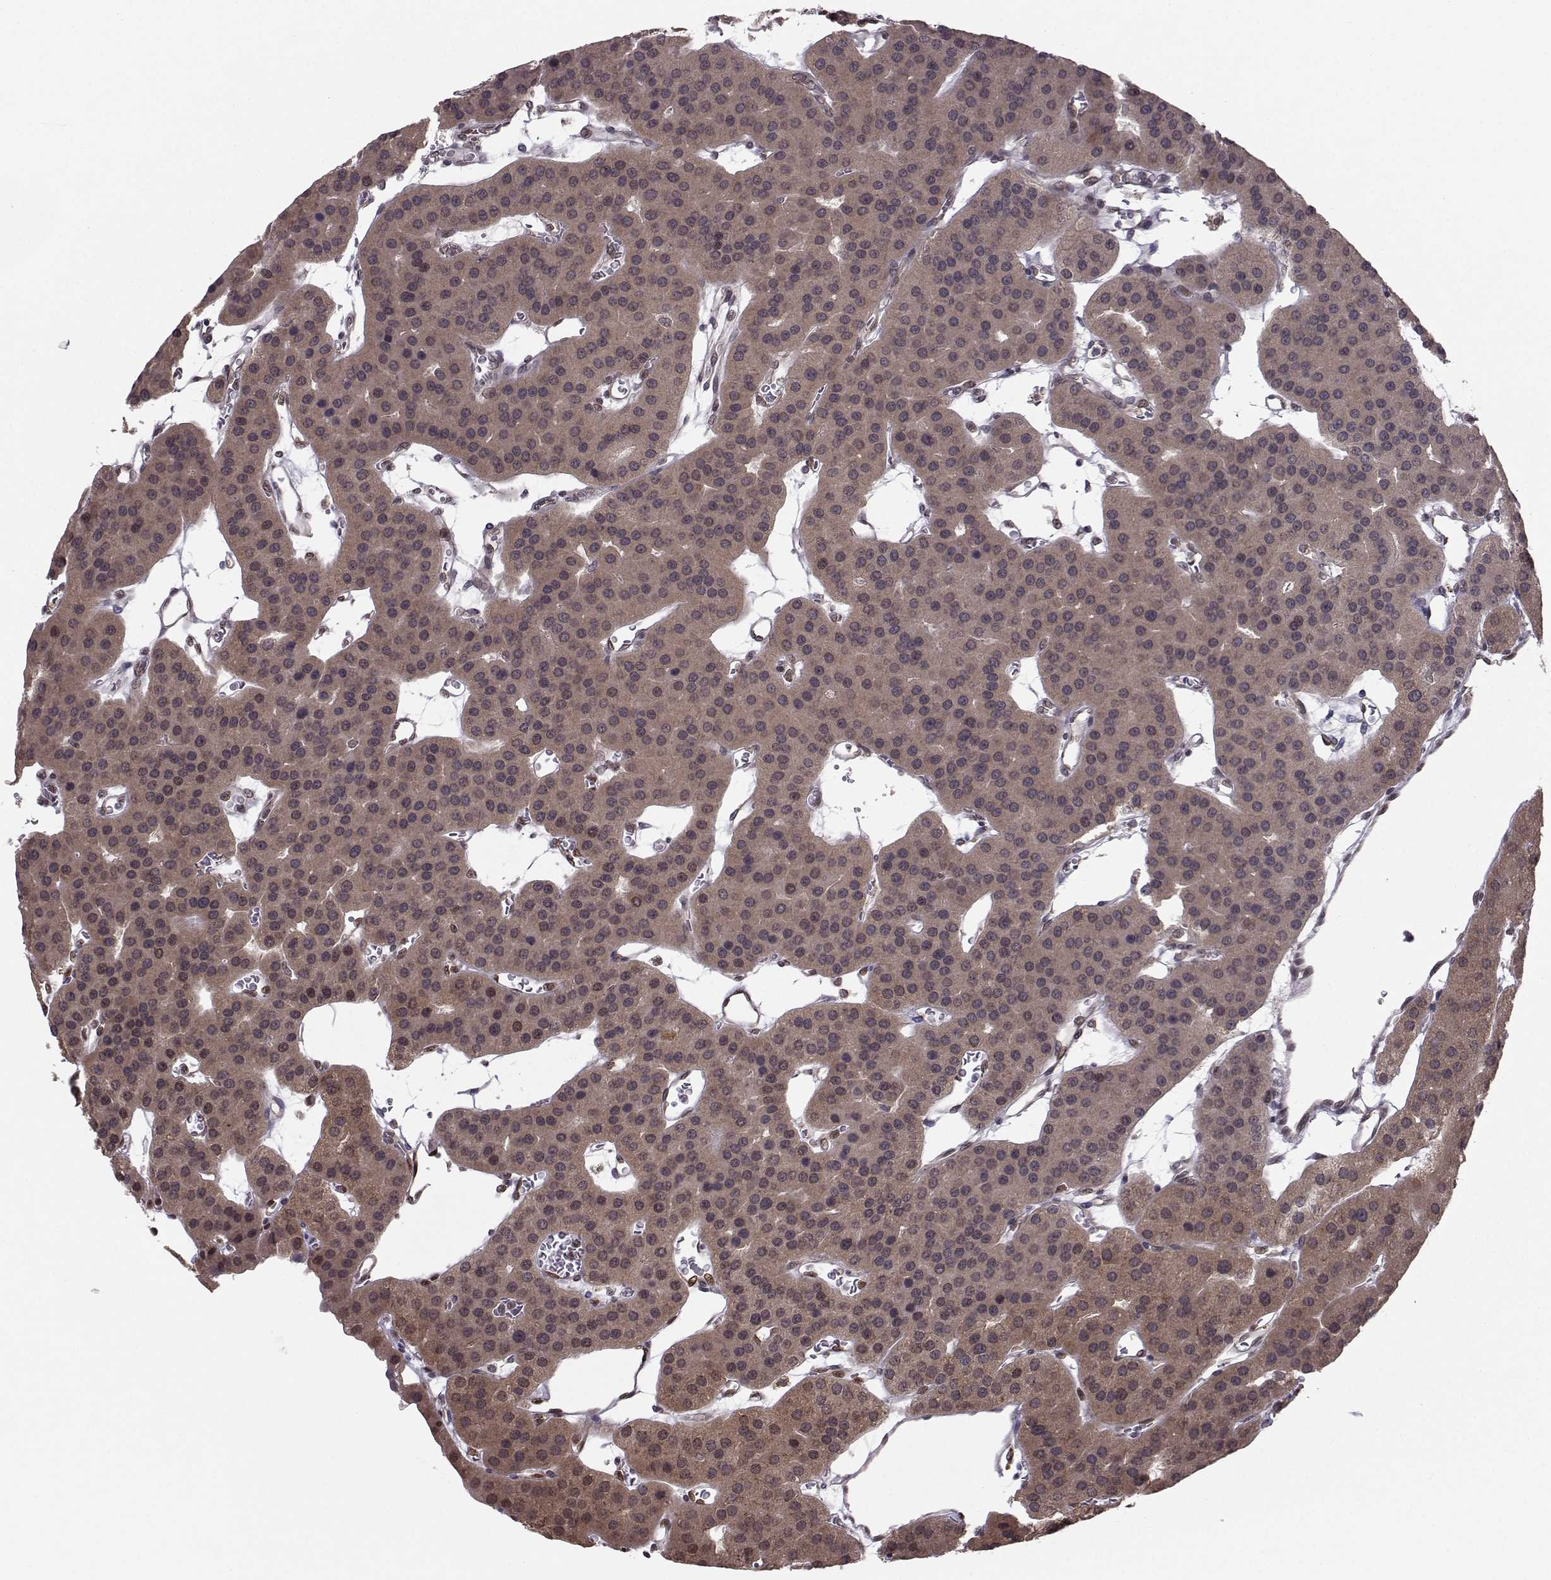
{"staining": {"intensity": "moderate", "quantity": ">75%", "location": "cytoplasmic/membranous"}, "tissue": "parathyroid gland", "cell_type": "Glandular cells", "image_type": "normal", "snomed": [{"axis": "morphology", "description": "Normal tissue, NOS"}, {"axis": "morphology", "description": "Adenoma, NOS"}, {"axis": "topography", "description": "Parathyroid gland"}], "caption": "Immunohistochemical staining of benign parathyroid gland shows medium levels of moderate cytoplasmic/membranous positivity in about >75% of glandular cells.", "gene": "PKN2", "patient": {"sex": "female", "age": 86}}